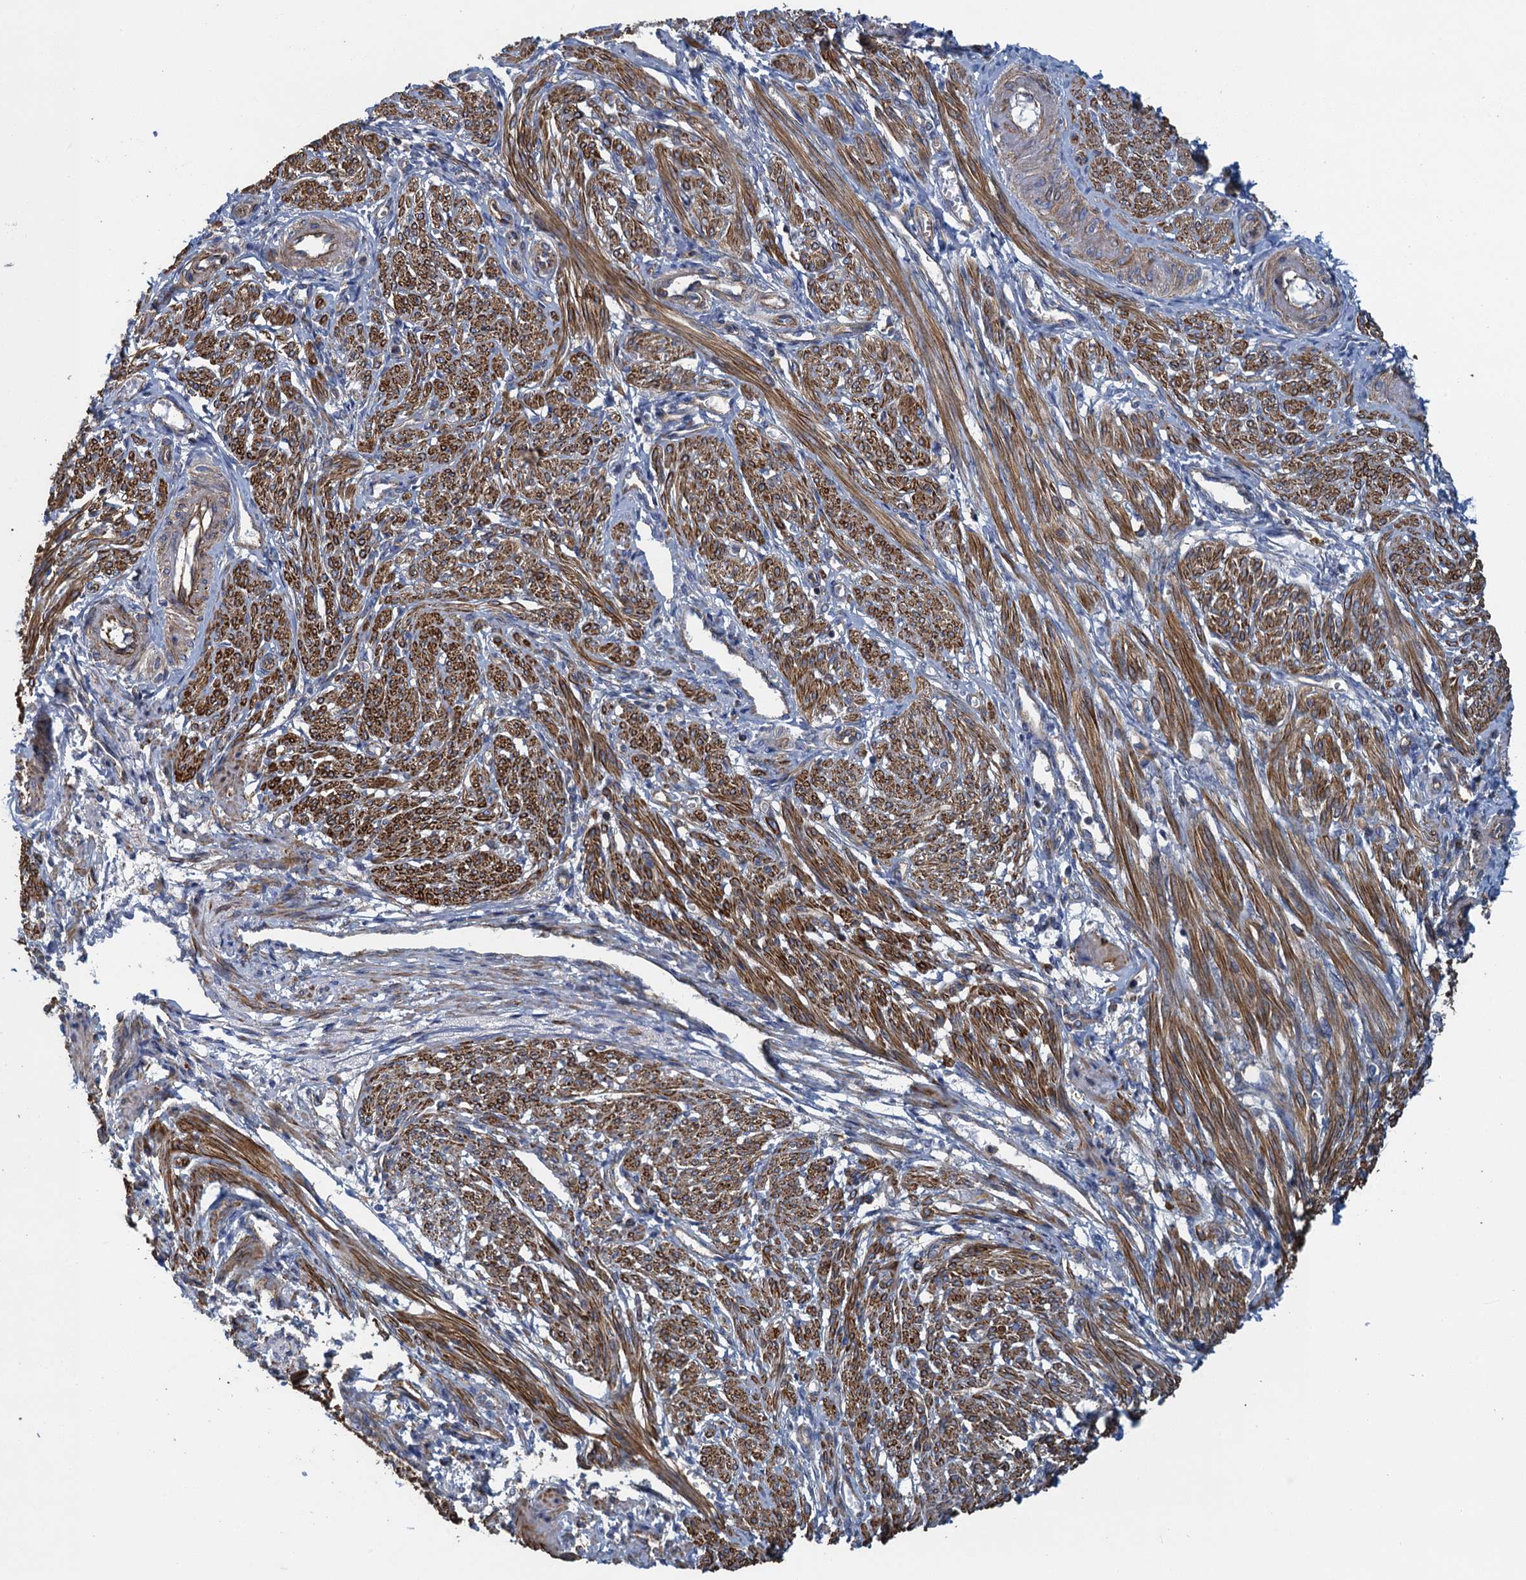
{"staining": {"intensity": "strong", "quantity": "25%-75%", "location": "cytoplasmic/membranous"}, "tissue": "smooth muscle", "cell_type": "Smooth muscle cells", "image_type": "normal", "snomed": [{"axis": "morphology", "description": "Normal tissue, NOS"}, {"axis": "topography", "description": "Smooth muscle"}], "caption": "Unremarkable smooth muscle was stained to show a protein in brown. There is high levels of strong cytoplasmic/membranous staining in about 25%-75% of smooth muscle cells. (Brightfield microscopy of DAB IHC at high magnification).", "gene": "PROSER2", "patient": {"sex": "female", "age": 39}}